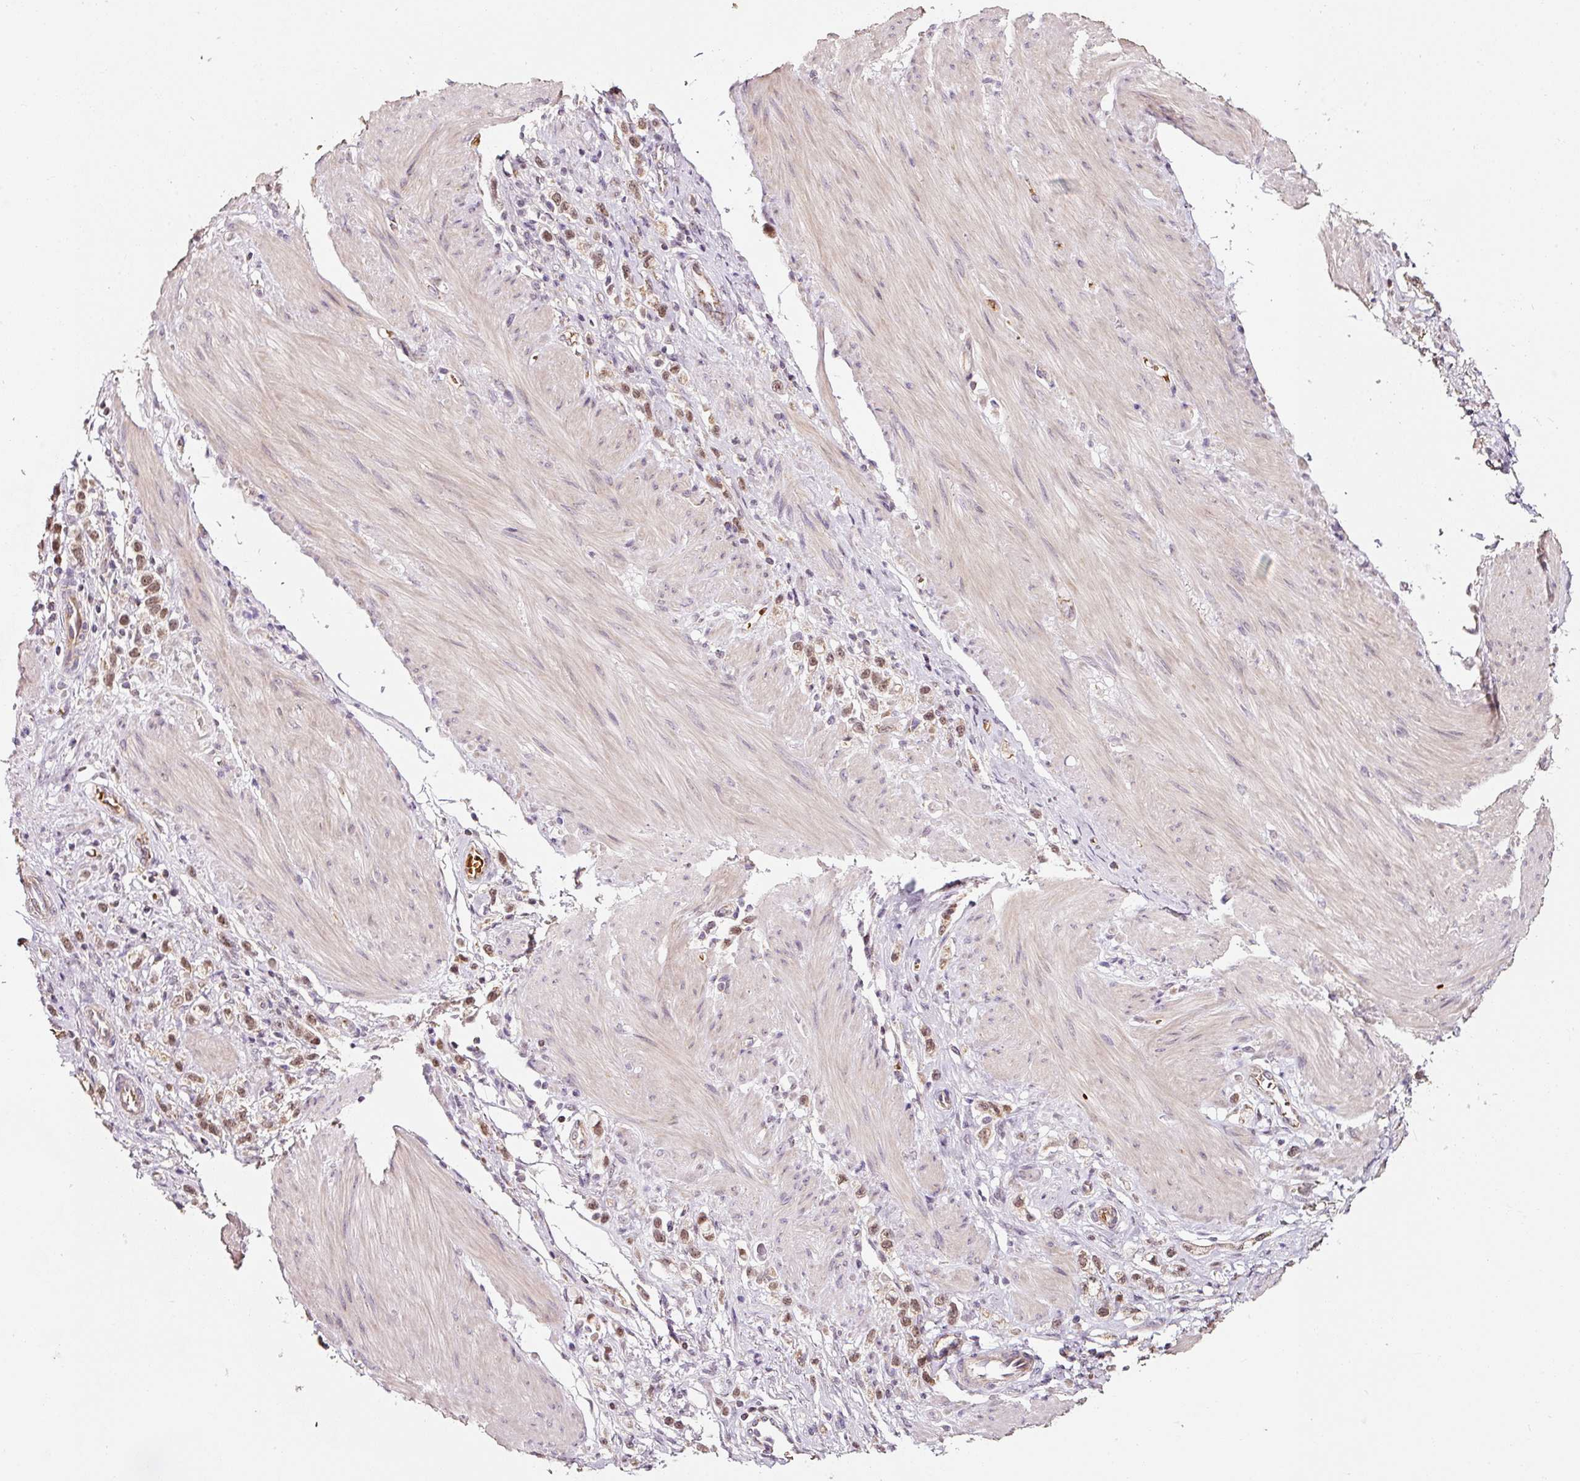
{"staining": {"intensity": "moderate", "quantity": ">75%", "location": "cytoplasmic/membranous,nuclear"}, "tissue": "stomach cancer", "cell_type": "Tumor cells", "image_type": "cancer", "snomed": [{"axis": "morphology", "description": "Adenocarcinoma, NOS"}, {"axis": "topography", "description": "Stomach"}], "caption": "Immunohistochemical staining of human stomach cancer (adenocarcinoma) shows medium levels of moderate cytoplasmic/membranous and nuclear protein expression in approximately >75% of tumor cells. (Brightfield microscopy of DAB IHC at high magnification).", "gene": "ZNF460", "patient": {"sex": "female", "age": 65}}